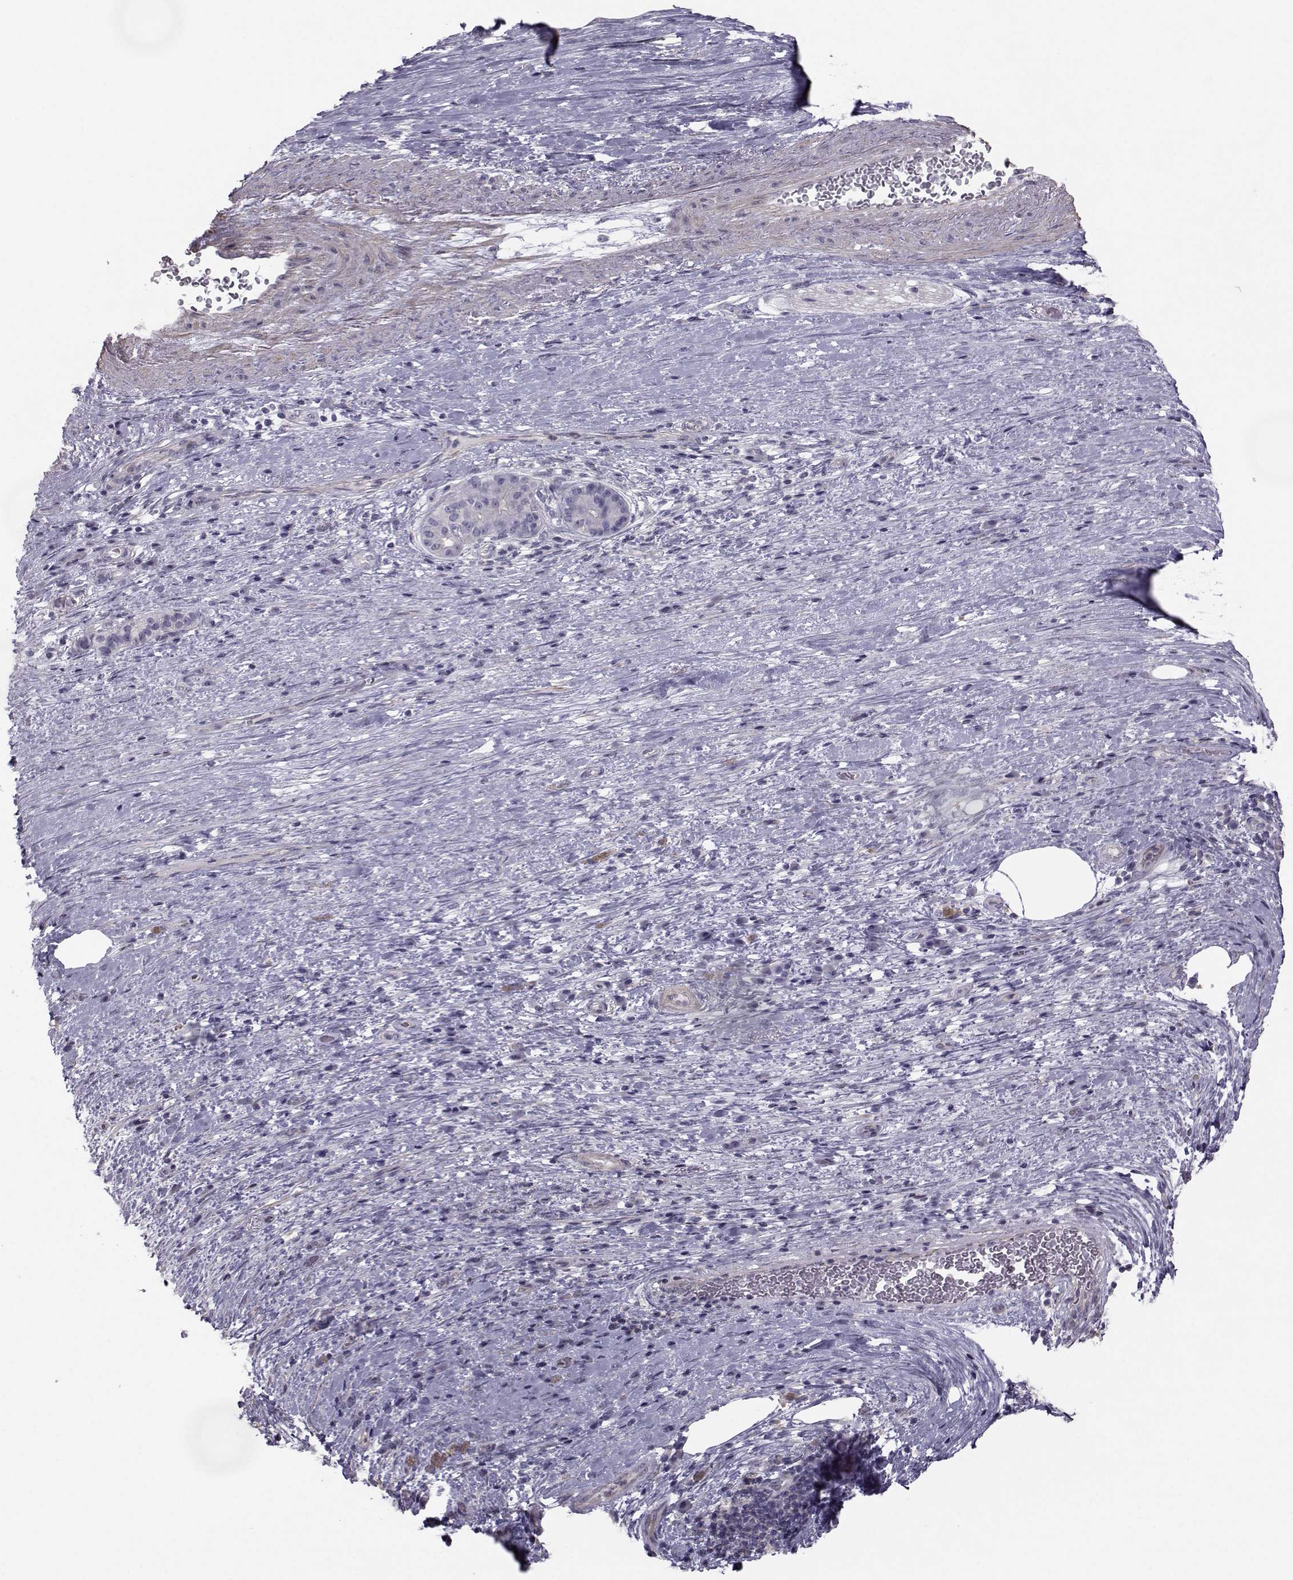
{"staining": {"intensity": "negative", "quantity": "none", "location": "none"}, "tissue": "pancreatic cancer", "cell_type": "Tumor cells", "image_type": "cancer", "snomed": [{"axis": "morphology", "description": "Adenocarcinoma, NOS"}, {"axis": "topography", "description": "Pancreas"}], "caption": "High magnification brightfield microscopy of adenocarcinoma (pancreatic) stained with DAB (brown) and counterstained with hematoxylin (blue): tumor cells show no significant positivity.", "gene": "GARIN3", "patient": {"sex": "male", "age": 63}}